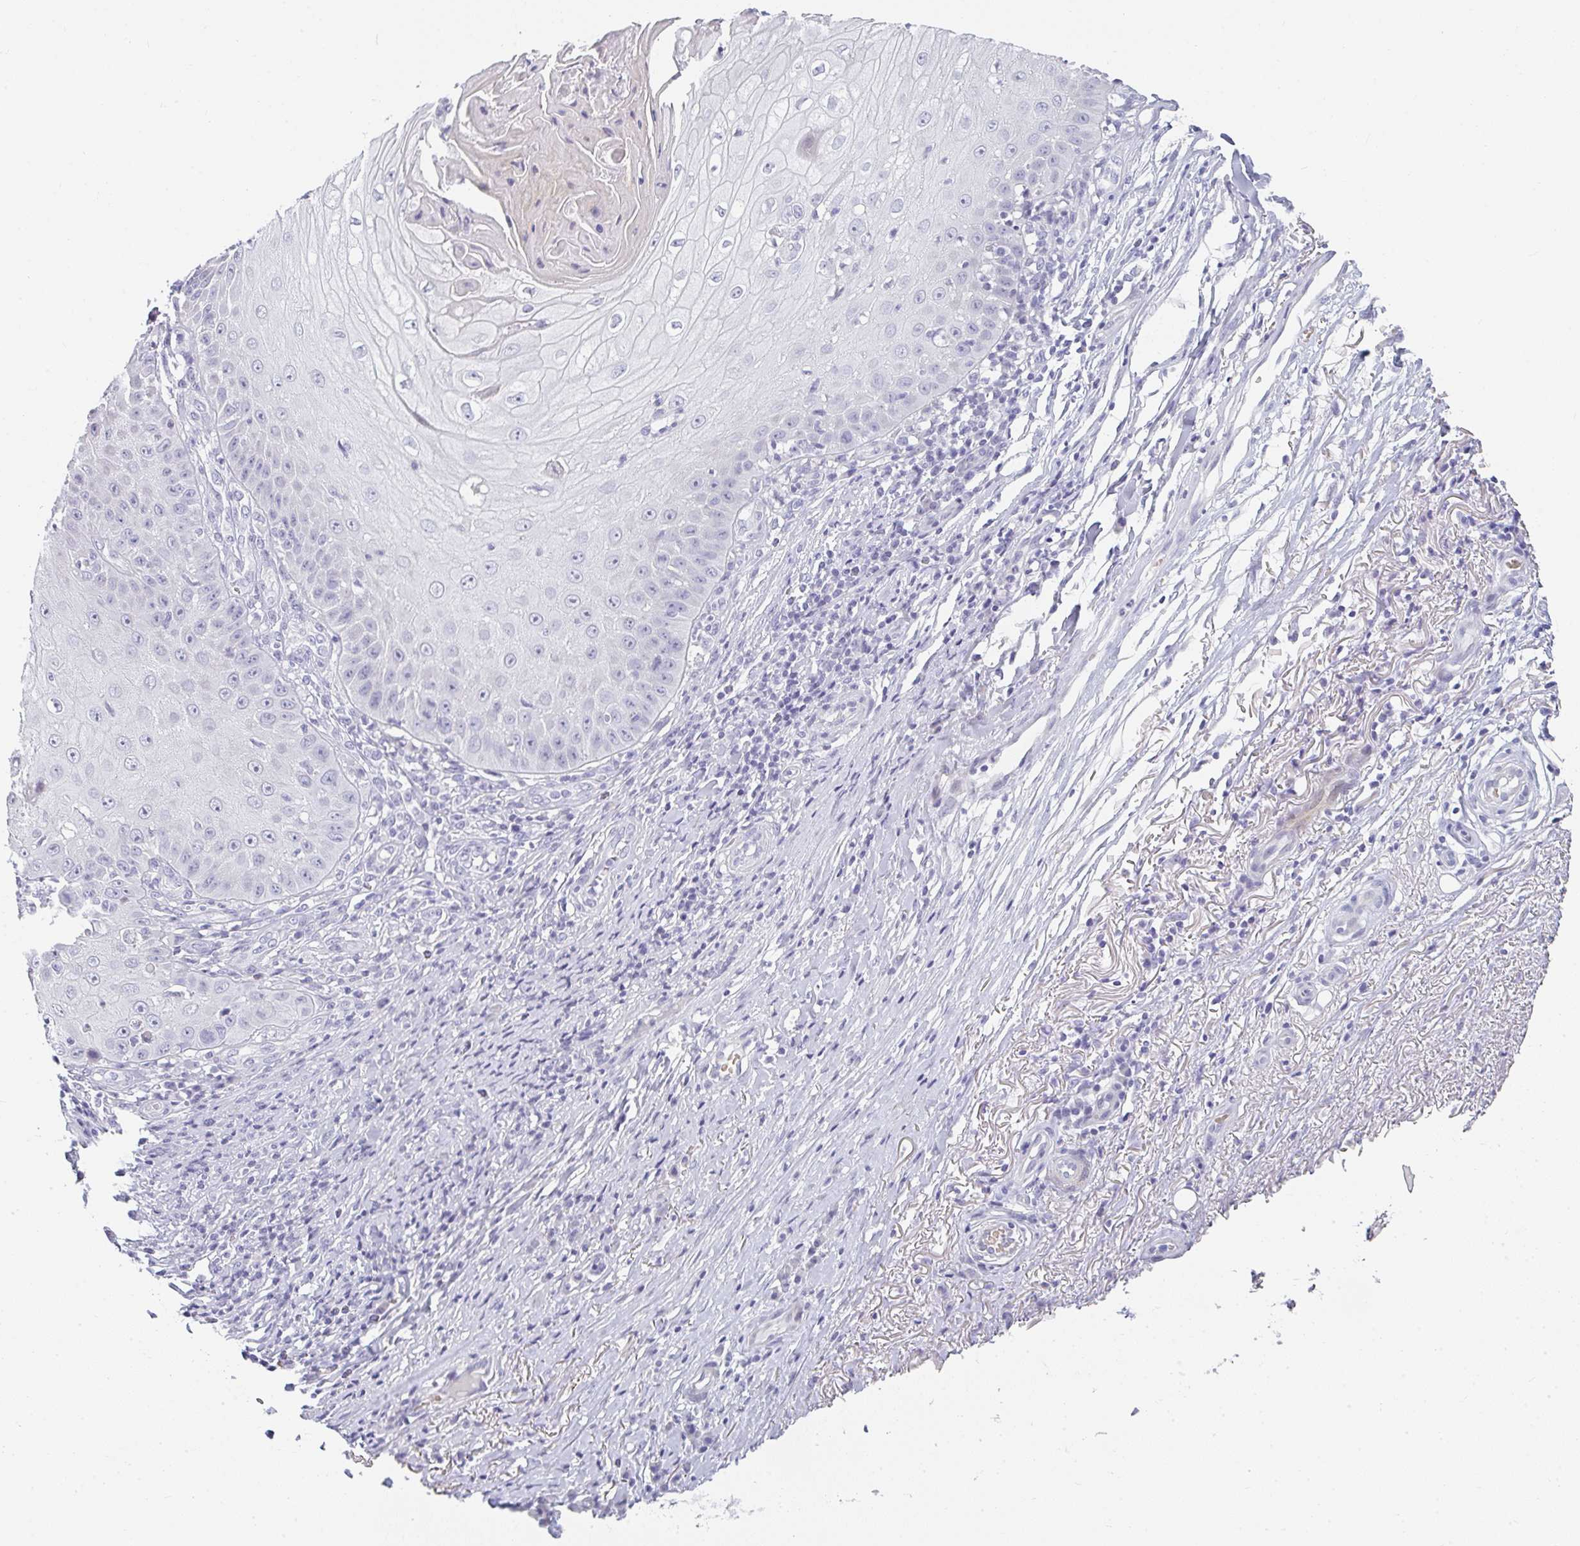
{"staining": {"intensity": "negative", "quantity": "none", "location": "none"}, "tissue": "skin cancer", "cell_type": "Tumor cells", "image_type": "cancer", "snomed": [{"axis": "morphology", "description": "Squamous cell carcinoma, NOS"}, {"axis": "topography", "description": "Skin"}], "caption": "This is an immunohistochemistry histopathology image of squamous cell carcinoma (skin). There is no positivity in tumor cells.", "gene": "NEU2", "patient": {"sex": "male", "age": 70}}